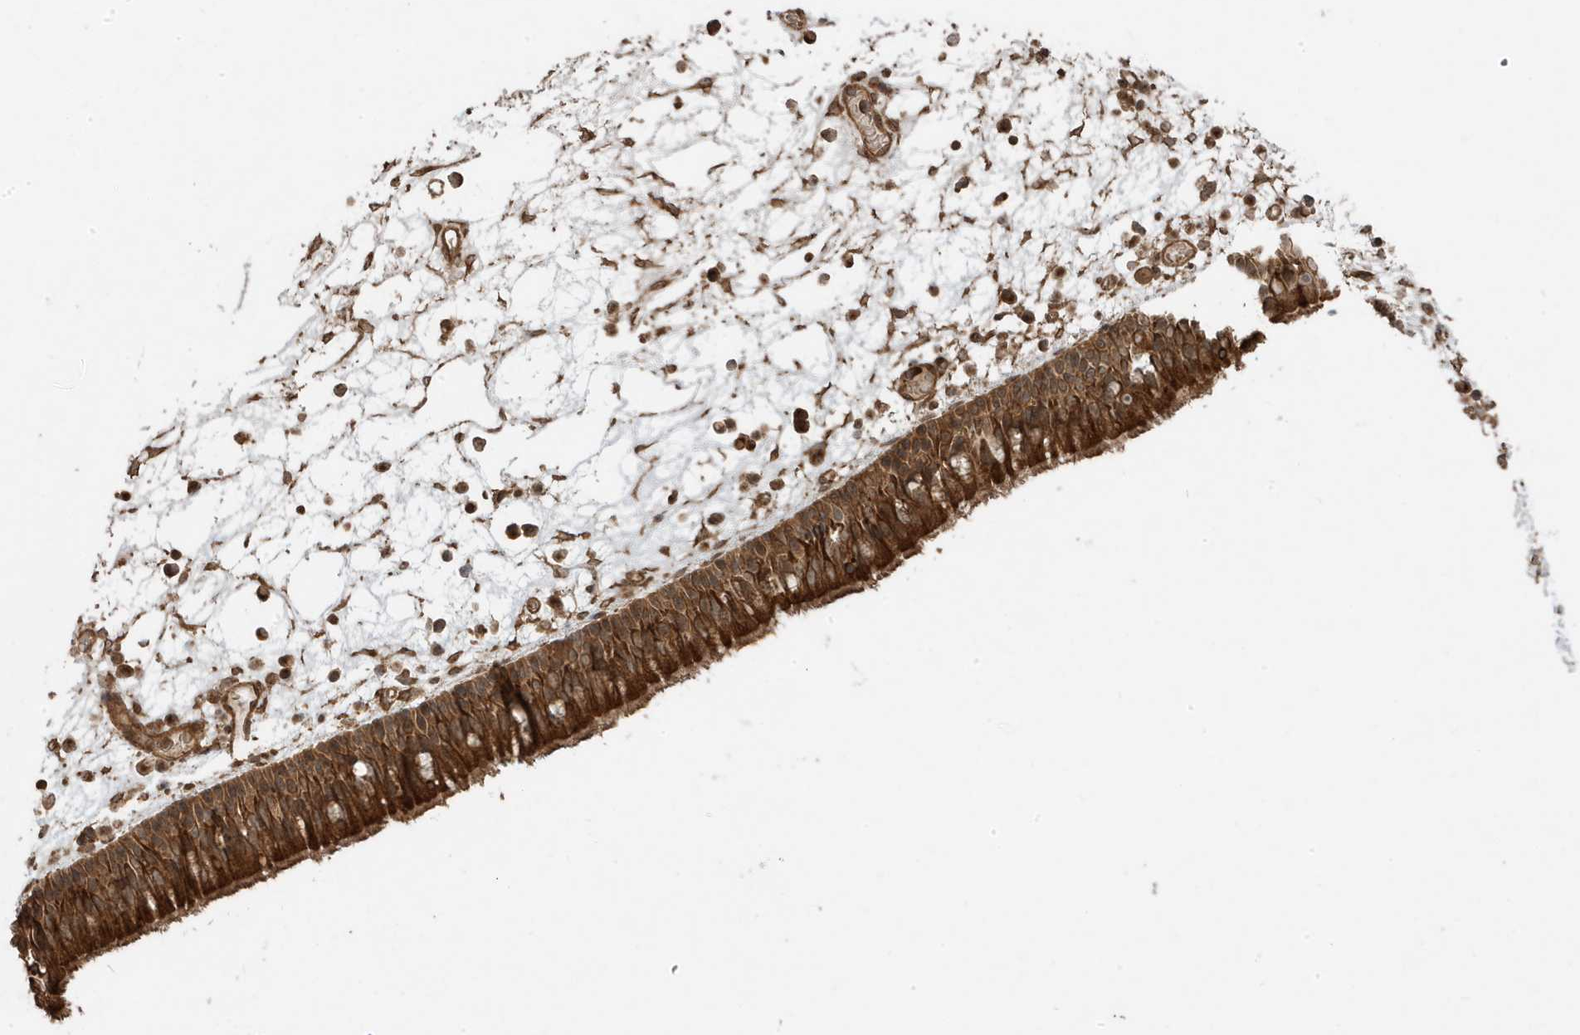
{"staining": {"intensity": "strong", "quantity": ">75%", "location": "cytoplasmic/membranous"}, "tissue": "nasopharynx", "cell_type": "Respiratory epithelial cells", "image_type": "normal", "snomed": [{"axis": "morphology", "description": "Normal tissue, NOS"}, {"axis": "morphology", "description": "Inflammation, NOS"}, {"axis": "morphology", "description": "Malignant melanoma, Metastatic site"}, {"axis": "topography", "description": "Nasopharynx"}], "caption": "Immunohistochemistry (IHC) staining of benign nasopharynx, which shows high levels of strong cytoplasmic/membranous expression in approximately >75% of respiratory epithelial cells indicating strong cytoplasmic/membranous protein expression. The staining was performed using DAB (3,3'-diaminobenzidine) (brown) for protein detection and nuclei were counterstained in hematoxylin (blue).", "gene": "ASAP1", "patient": {"sex": "male", "age": 70}}